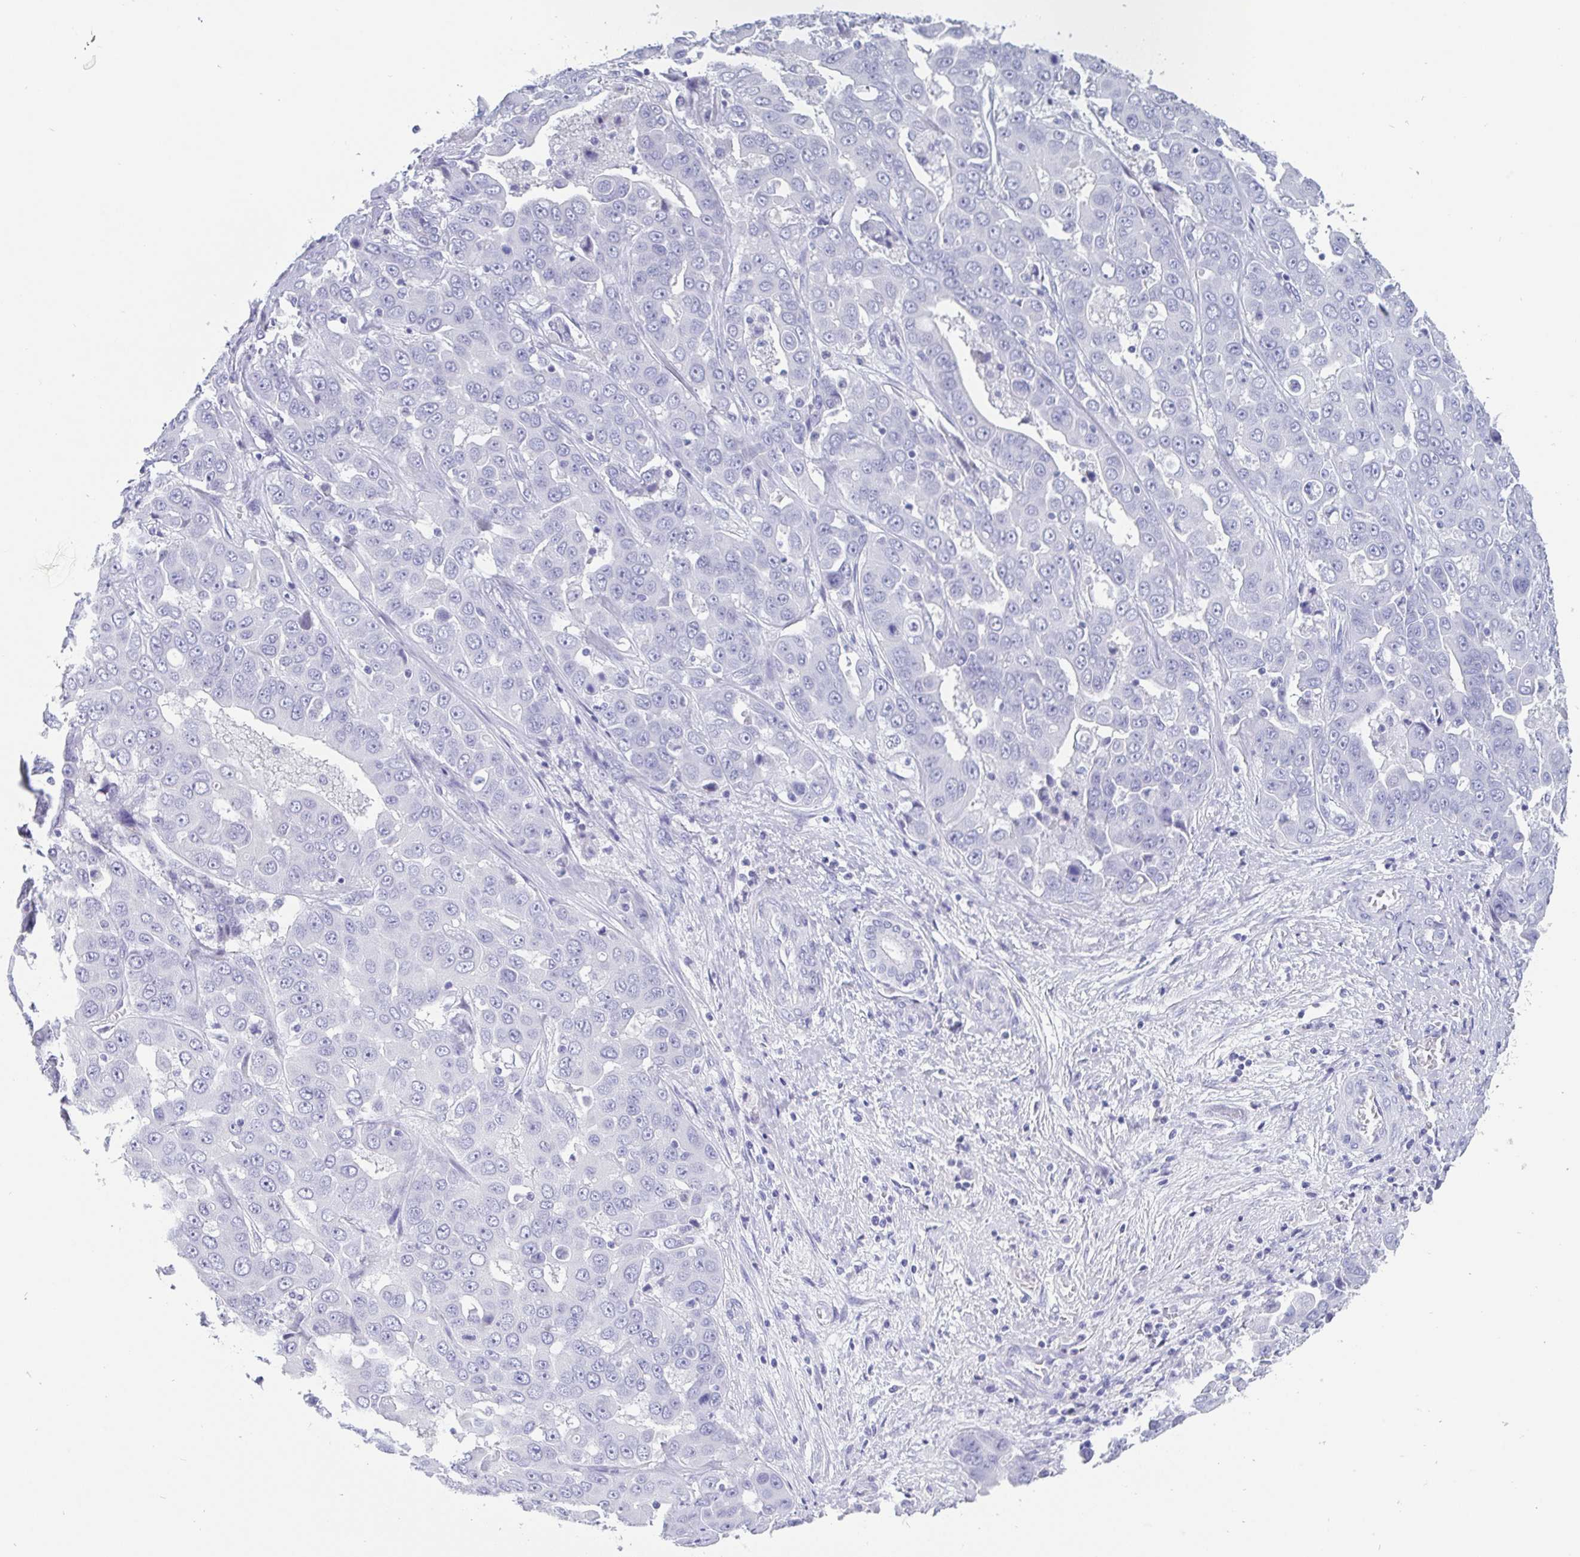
{"staining": {"intensity": "negative", "quantity": "none", "location": "none"}, "tissue": "liver cancer", "cell_type": "Tumor cells", "image_type": "cancer", "snomed": [{"axis": "morphology", "description": "Cholangiocarcinoma"}, {"axis": "topography", "description": "Liver"}], "caption": "Image shows no significant protein staining in tumor cells of cholangiocarcinoma (liver).", "gene": "SCGN", "patient": {"sex": "female", "age": 52}}